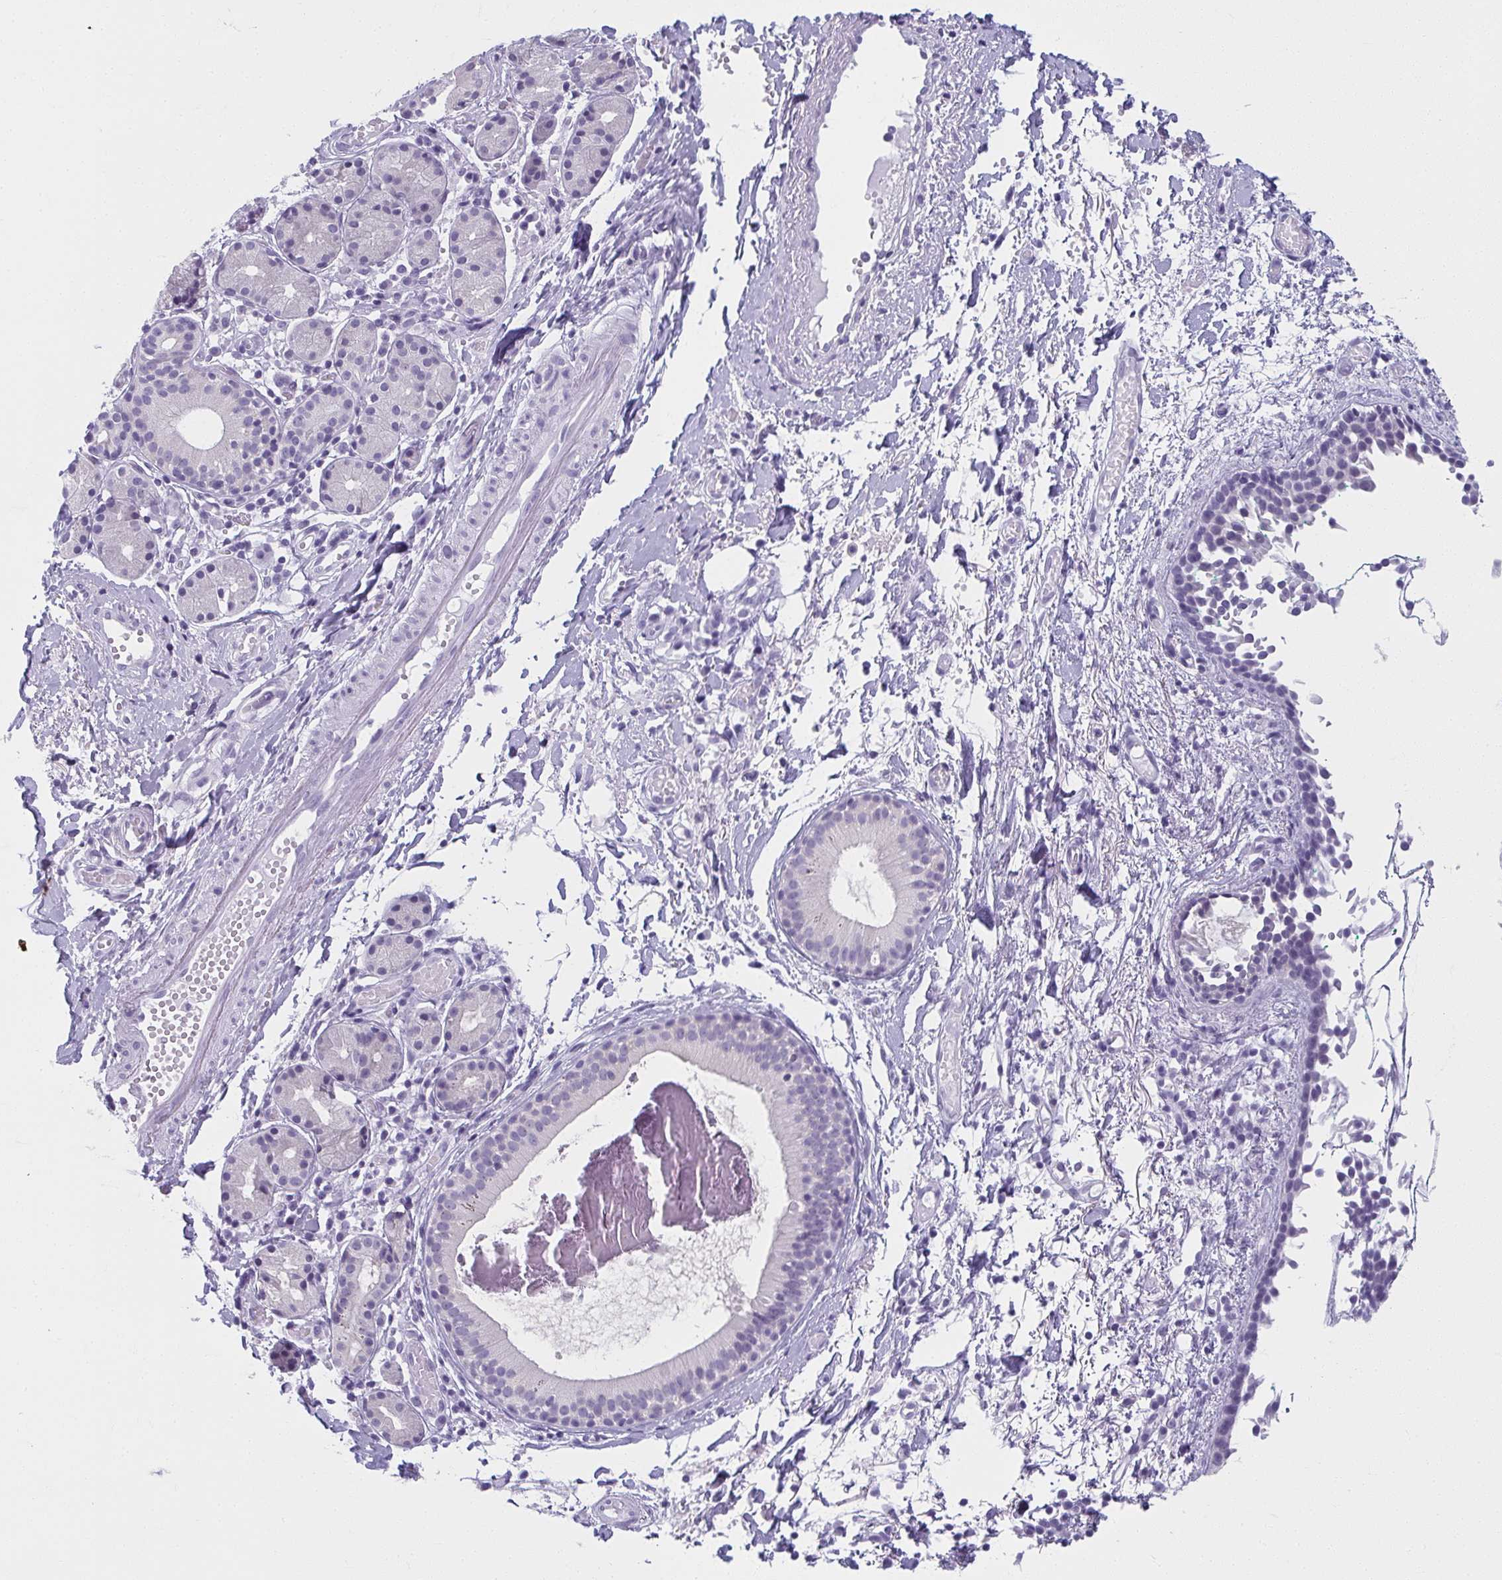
{"staining": {"intensity": "negative", "quantity": "none", "location": "none"}, "tissue": "nasopharynx", "cell_type": "Respiratory epithelial cells", "image_type": "normal", "snomed": [{"axis": "morphology", "description": "Normal tissue, NOS"}, {"axis": "morphology", "description": "Basal cell carcinoma"}, {"axis": "topography", "description": "Cartilage tissue"}, {"axis": "topography", "description": "Nasopharynx"}, {"axis": "topography", "description": "Oral tissue"}], "caption": "DAB (3,3'-diaminobenzidine) immunohistochemical staining of unremarkable nasopharynx reveals no significant positivity in respiratory epithelial cells. (DAB IHC, high magnification).", "gene": "MOBP", "patient": {"sex": "female", "age": 77}}